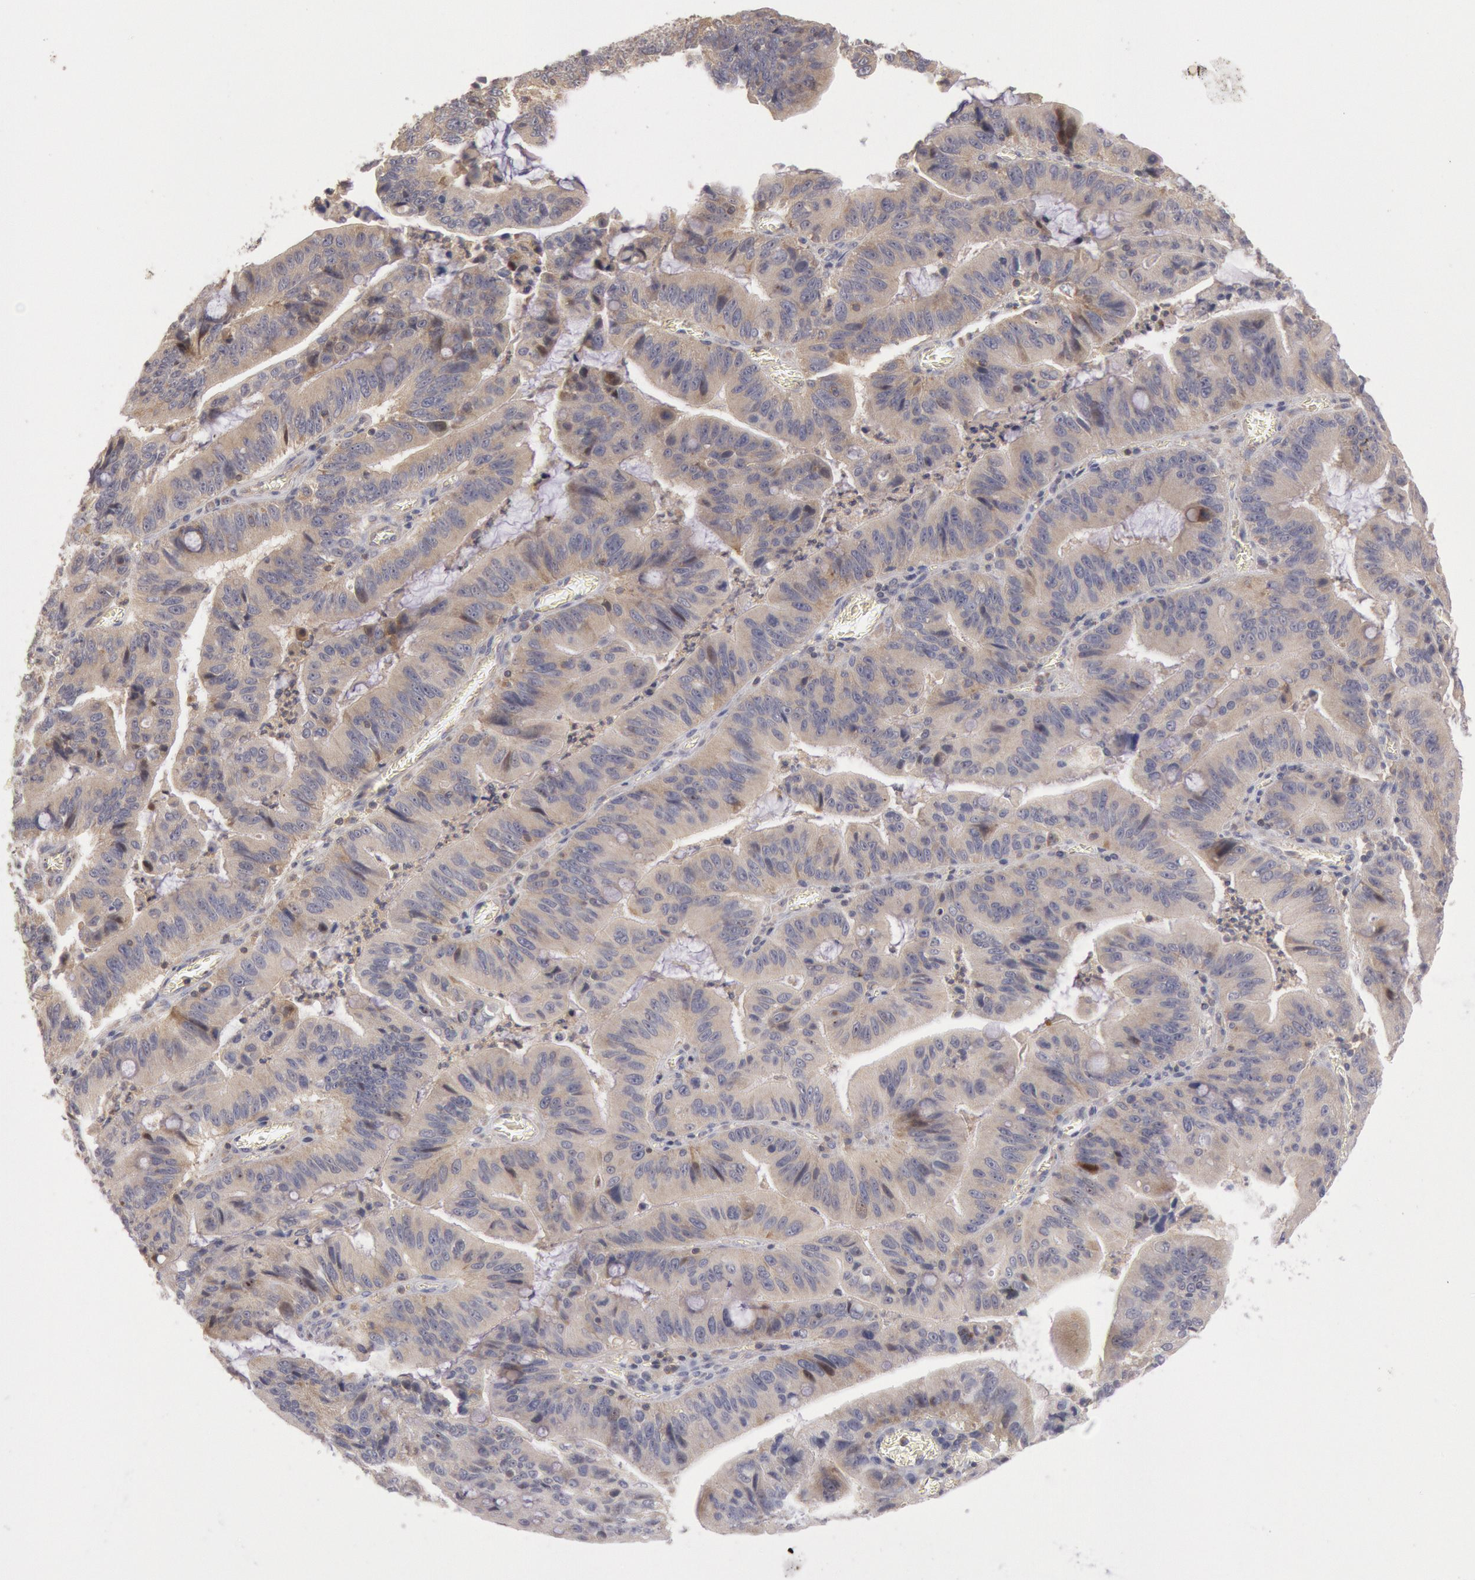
{"staining": {"intensity": "weak", "quantity": ">75%", "location": "cytoplasmic/membranous"}, "tissue": "stomach cancer", "cell_type": "Tumor cells", "image_type": "cancer", "snomed": [{"axis": "morphology", "description": "Adenocarcinoma, NOS"}, {"axis": "topography", "description": "Stomach, upper"}], "caption": "Protein analysis of stomach cancer tissue displays weak cytoplasmic/membranous positivity in about >75% of tumor cells.", "gene": "PIK3R1", "patient": {"sex": "male", "age": 63}}